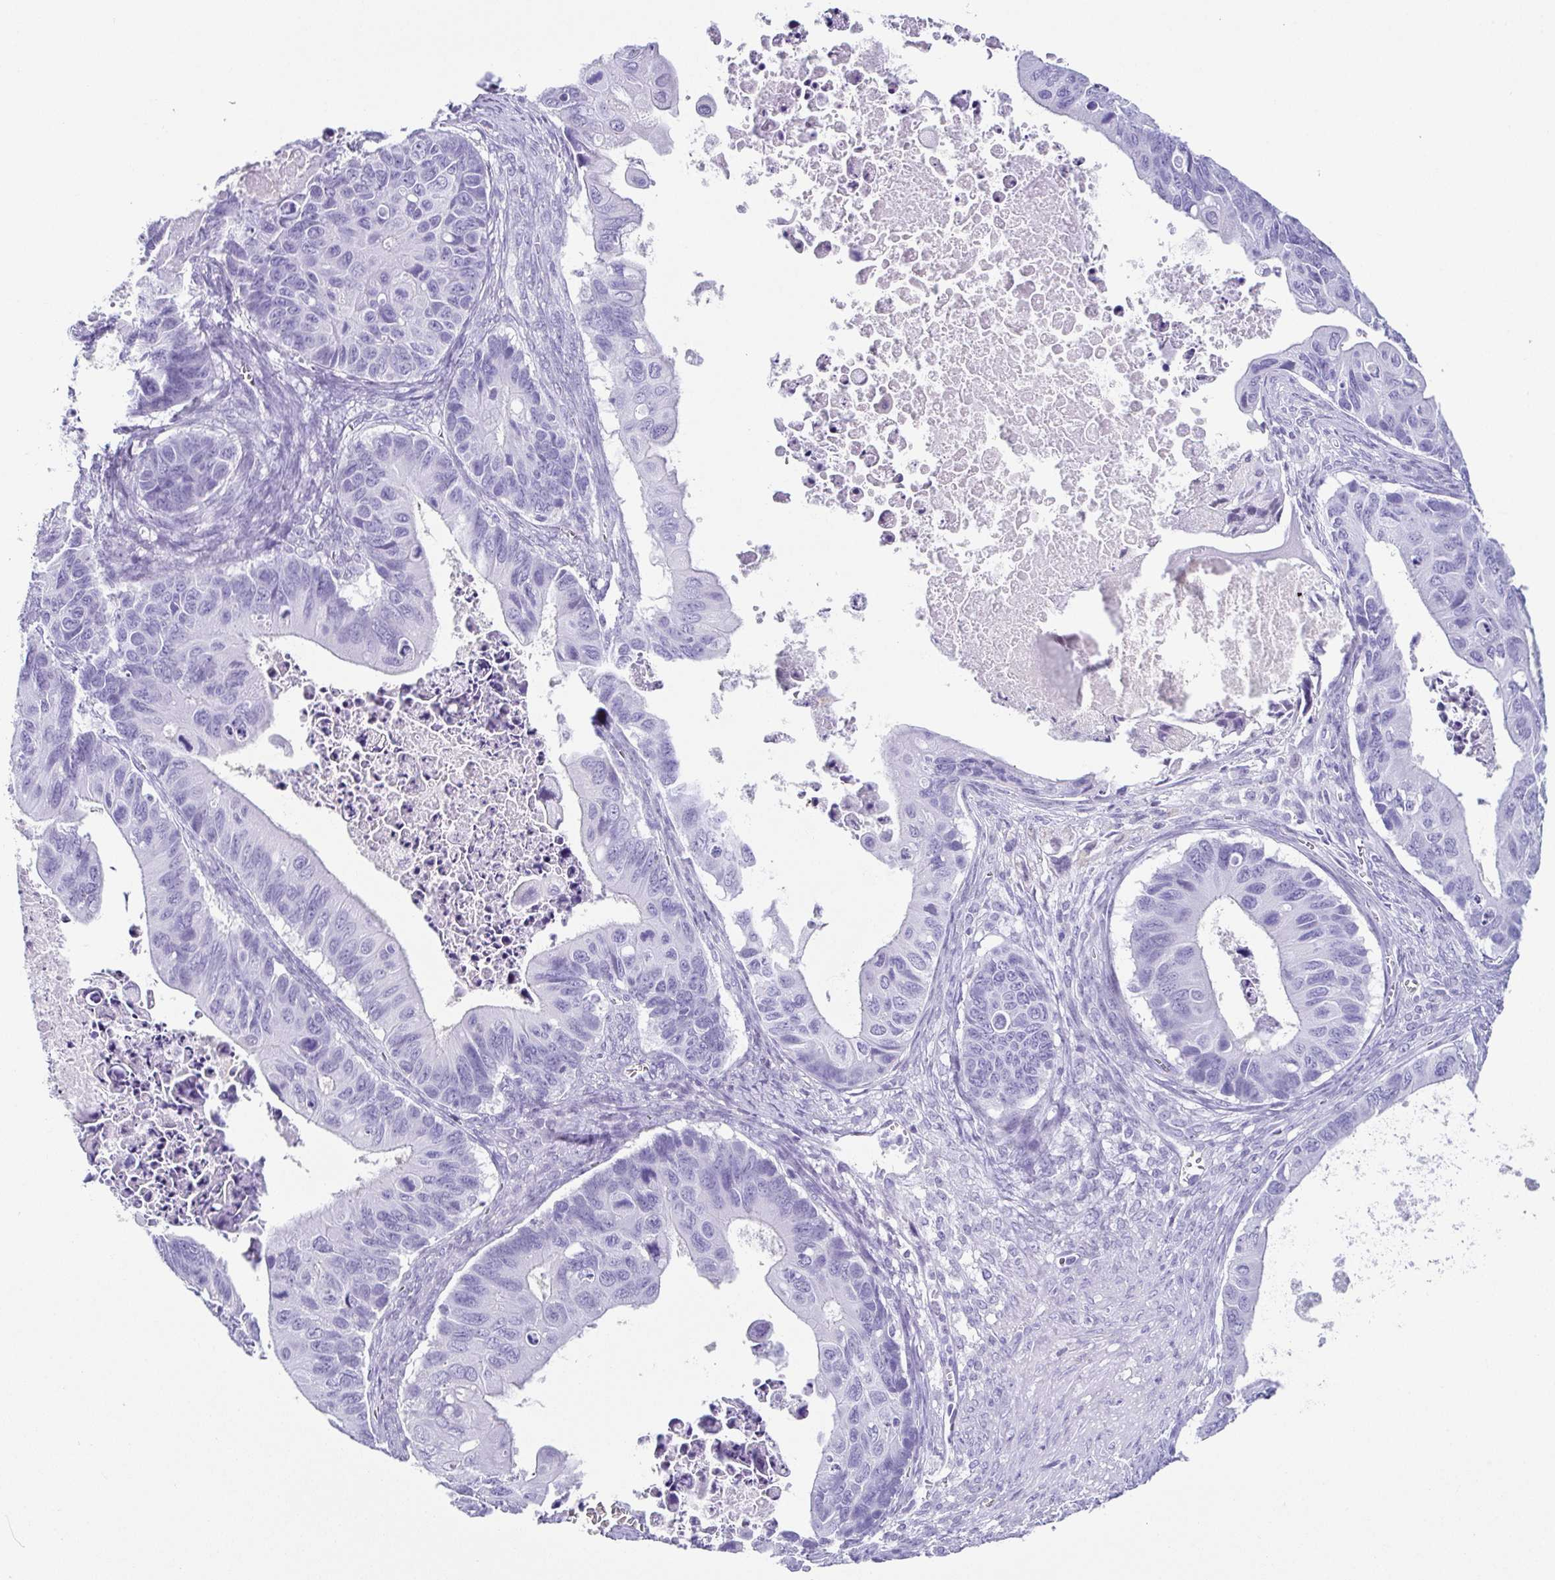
{"staining": {"intensity": "negative", "quantity": "none", "location": "none"}, "tissue": "ovarian cancer", "cell_type": "Tumor cells", "image_type": "cancer", "snomed": [{"axis": "morphology", "description": "Cystadenocarcinoma, mucinous, NOS"}, {"axis": "topography", "description": "Ovary"}], "caption": "Immunohistochemistry micrograph of human ovarian cancer (mucinous cystadenocarcinoma) stained for a protein (brown), which exhibits no expression in tumor cells.", "gene": "ESX1", "patient": {"sex": "female", "age": 64}}